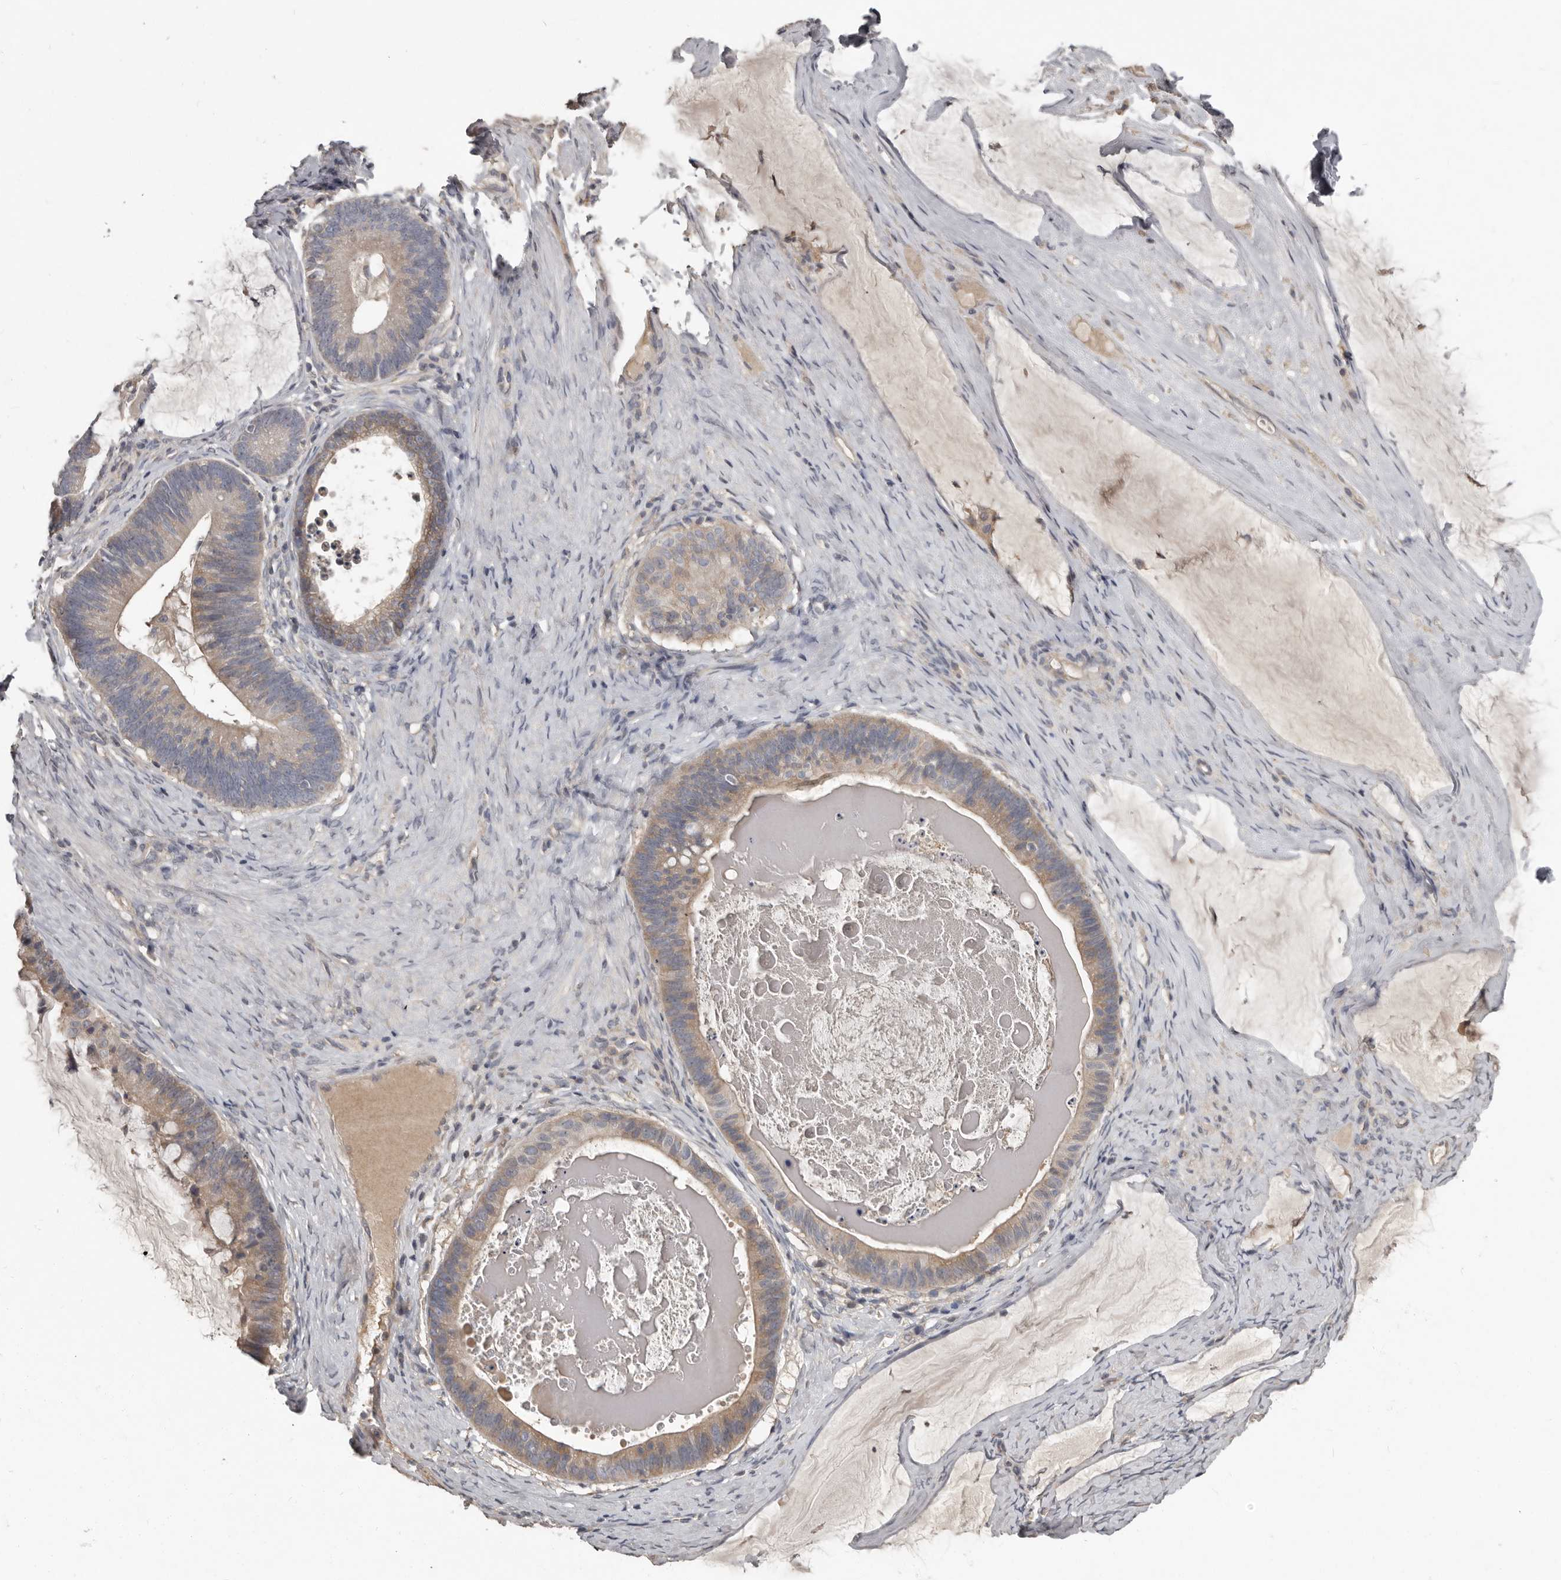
{"staining": {"intensity": "weak", "quantity": ">75%", "location": "cytoplasmic/membranous"}, "tissue": "ovarian cancer", "cell_type": "Tumor cells", "image_type": "cancer", "snomed": [{"axis": "morphology", "description": "Cystadenocarcinoma, mucinous, NOS"}, {"axis": "topography", "description": "Ovary"}], "caption": "Brown immunohistochemical staining in ovarian cancer (mucinous cystadenocarcinoma) displays weak cytoplasmic/membranous expression in about >75% of tumor cells. The staining is performed using DAB (3,3'-diaminobenzidine) brown chromogen to label protein expression. The nuclei are counter-stained blue using hematoxylin.", "gene": "CA6", "patient": {"sex": "female", "age": 61}}